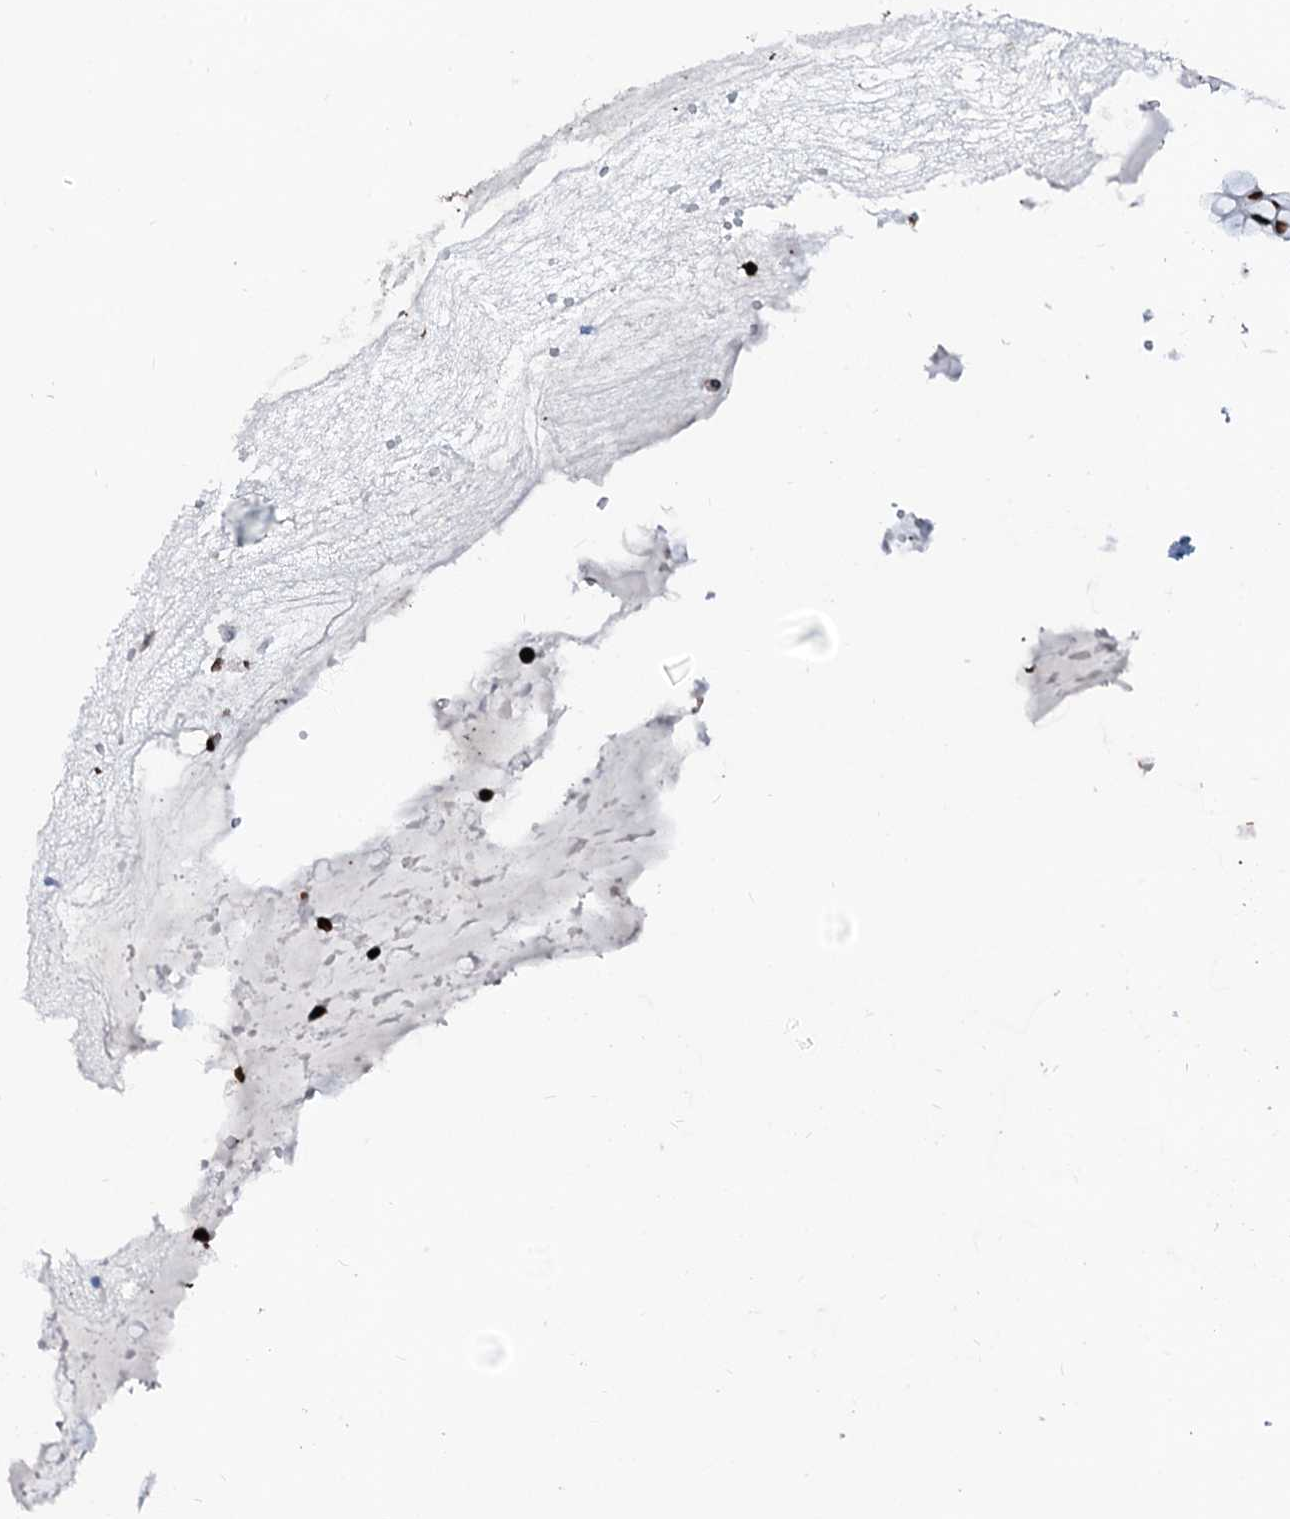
{"staining": {"intensity": "strong", "quantity": ">75%", "location": "nuclear"}, "tissue": "stomach", "cell_type": "Glandular cells", "image_type": "normal", "snomed": [{"axis": "morphology", "description": "Normal tissue, NOS"}, {"axis": "topography", "description": "Stomach"}, {"axis": "topography", "description": "Stomach, lower"}], "caption": "Immunohistochemistry histopathology image of unremarkable stomach: stomach stained using immunohistochemistry reveals high levels of strong protein expression localized specifically in the nuclear of glandular cells, appearing as a nuclear brown color.", "gene": "RALY", "patient": {"sex": "female", "age": 56}}